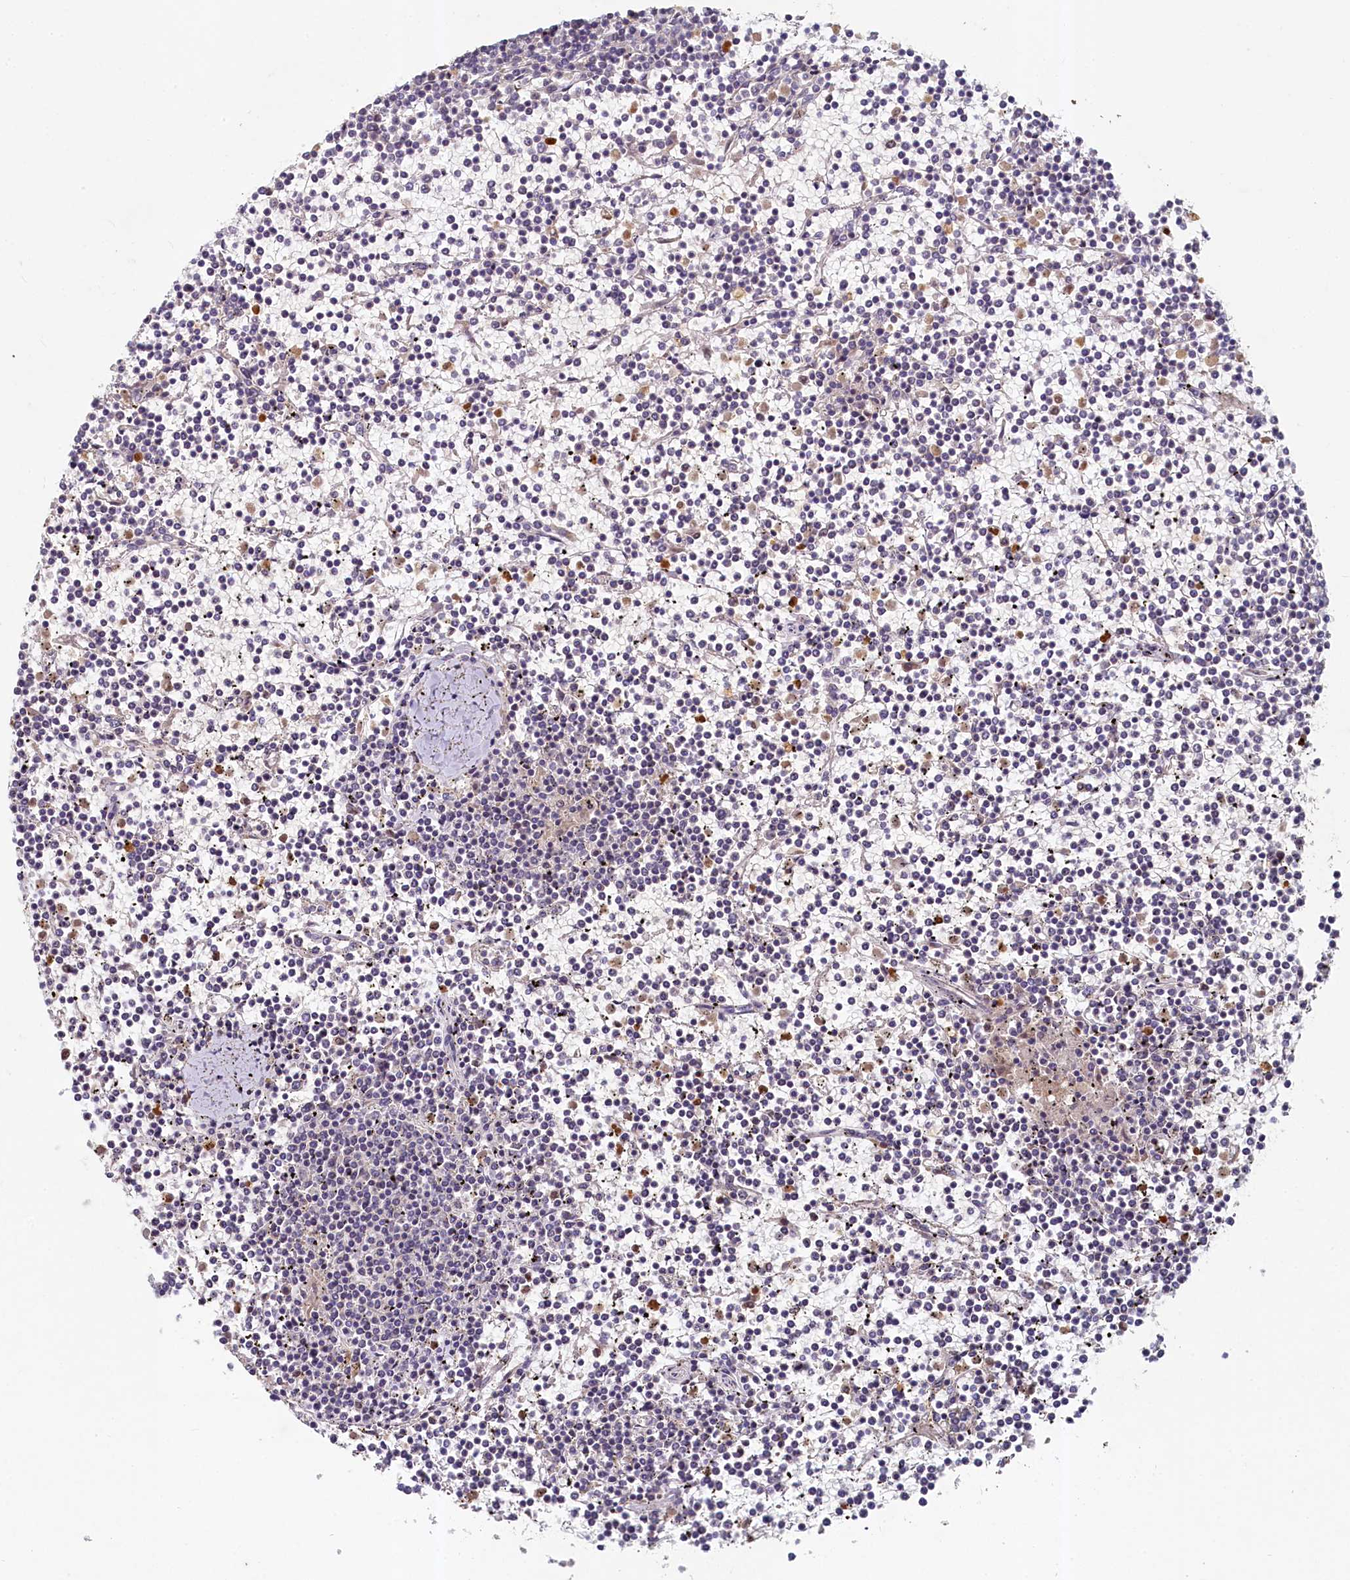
{"staining": {"intensity": "negative", "quantity": "none", "location": "none"}, "tissue": "lymphoma", "cell_type": "Tumor cells", "image_type": "cancer", "snomed": [{"axis": "morphology", "description": "Malignant lymphoma, non-Hodgkin's type, Low grade"}, {"axis": "topography", "description": "Spleen"}], "caption": "There is no significant expression in tumor cells of malignant lymphoma, non-Hodgkin's type (low-grade).", "gene": "HERC3", "patient": {"sex": "female", "age": 19}}